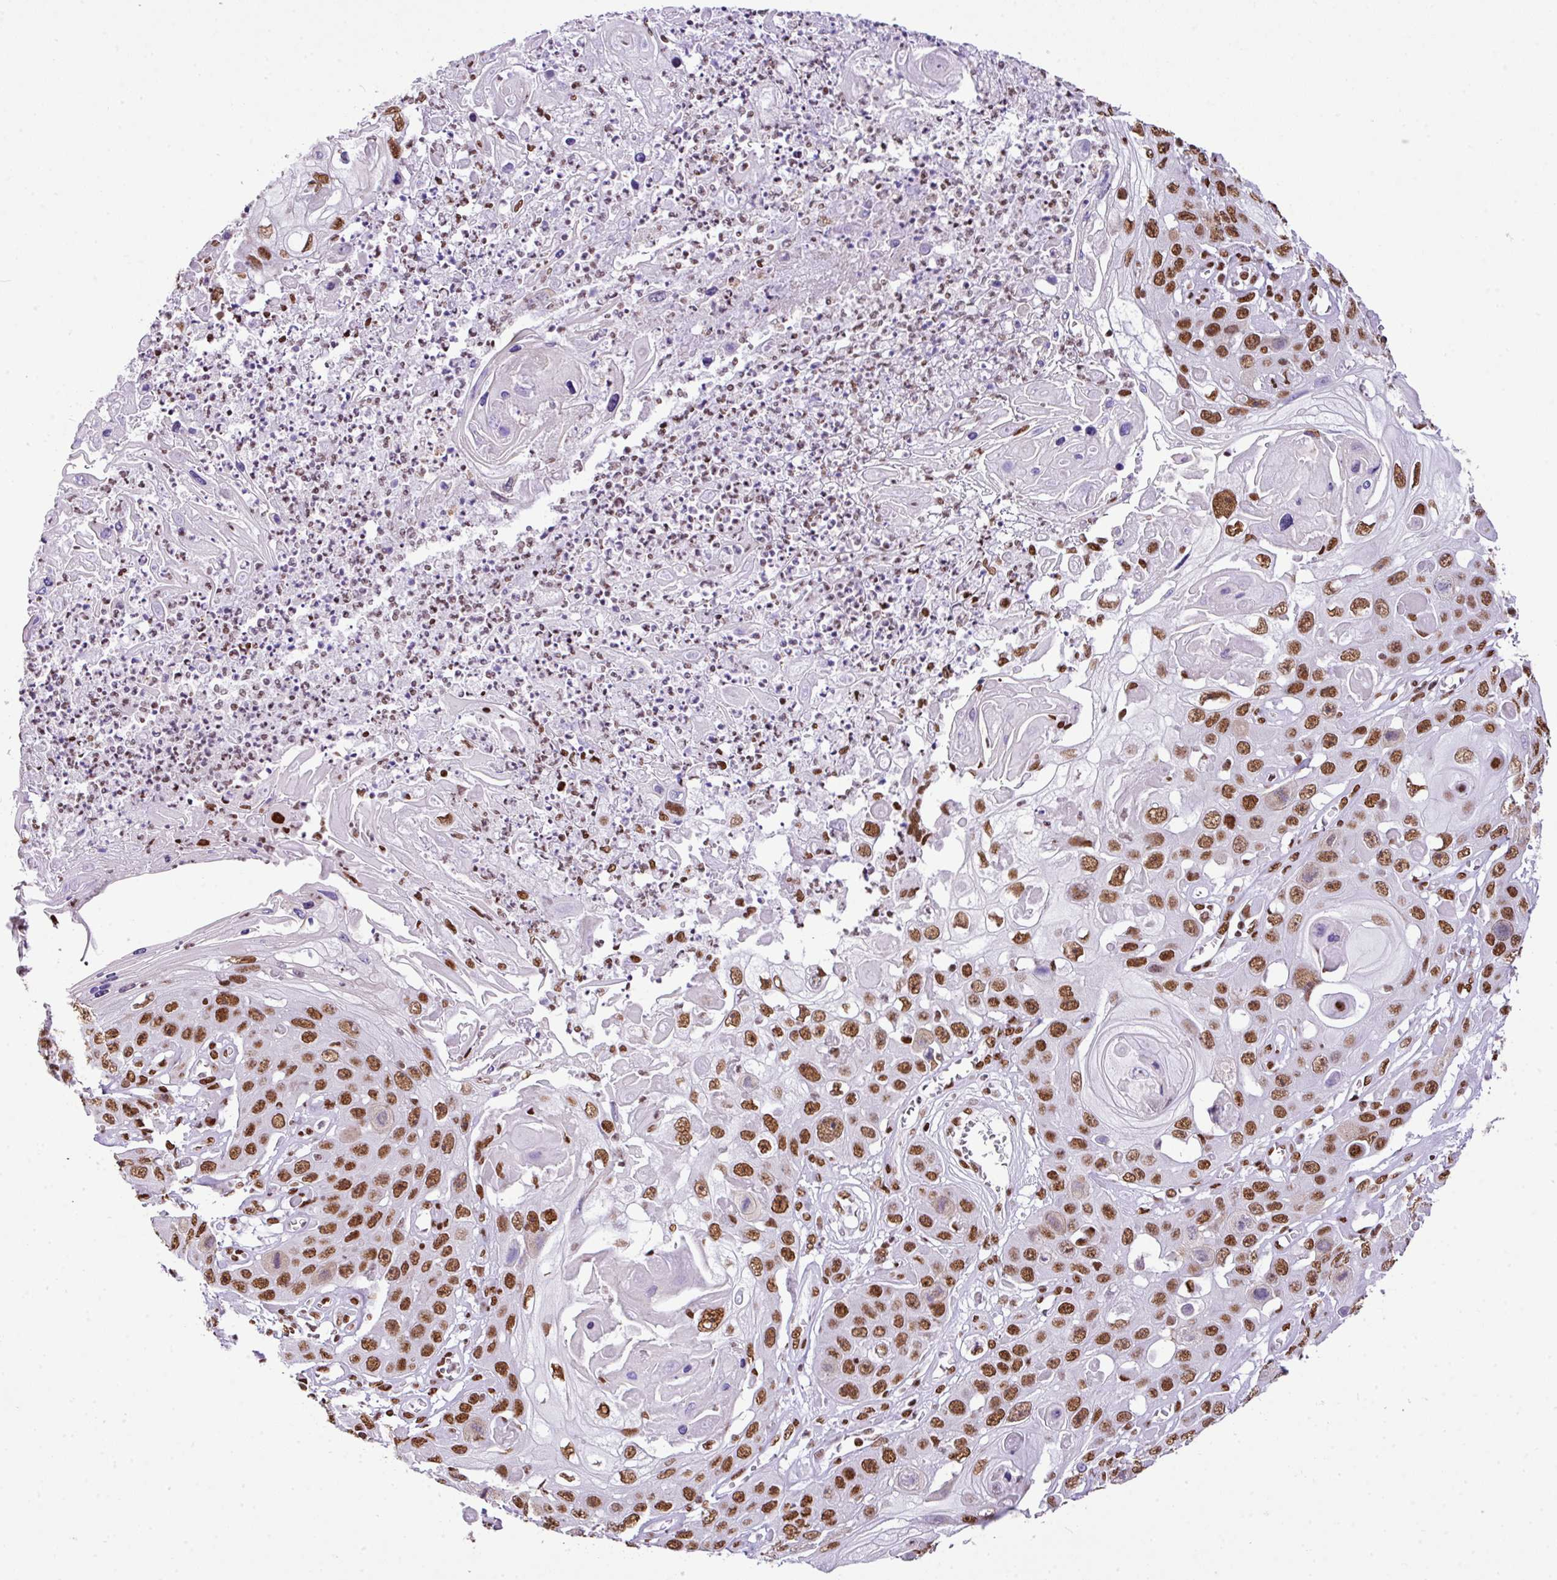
{"staining": {"intensity": "moderate", "quantity": ">75%", "location": "nuclear"}, "tissue": "skin cancer", "cell_type": "Tumor cells", "image_type": "cancer", "snomed": [{"axis": "morphology", "description": "Squamous cell carcinoma, NOS"}, {"axis": "topography", "description": "Skin"}], "caption": "Immunohistochemical staining of human skin squamous cell carcinoma reveals medium levels of moderate nuclear protein positivity in about >75% of tumor cells. (DAB (3,3'-diaminobenzidine) IHC, brown staining for protein, blue staining for nuclei).", "gene": "RARG", "patient": {"sex": "male", "age": 55}}